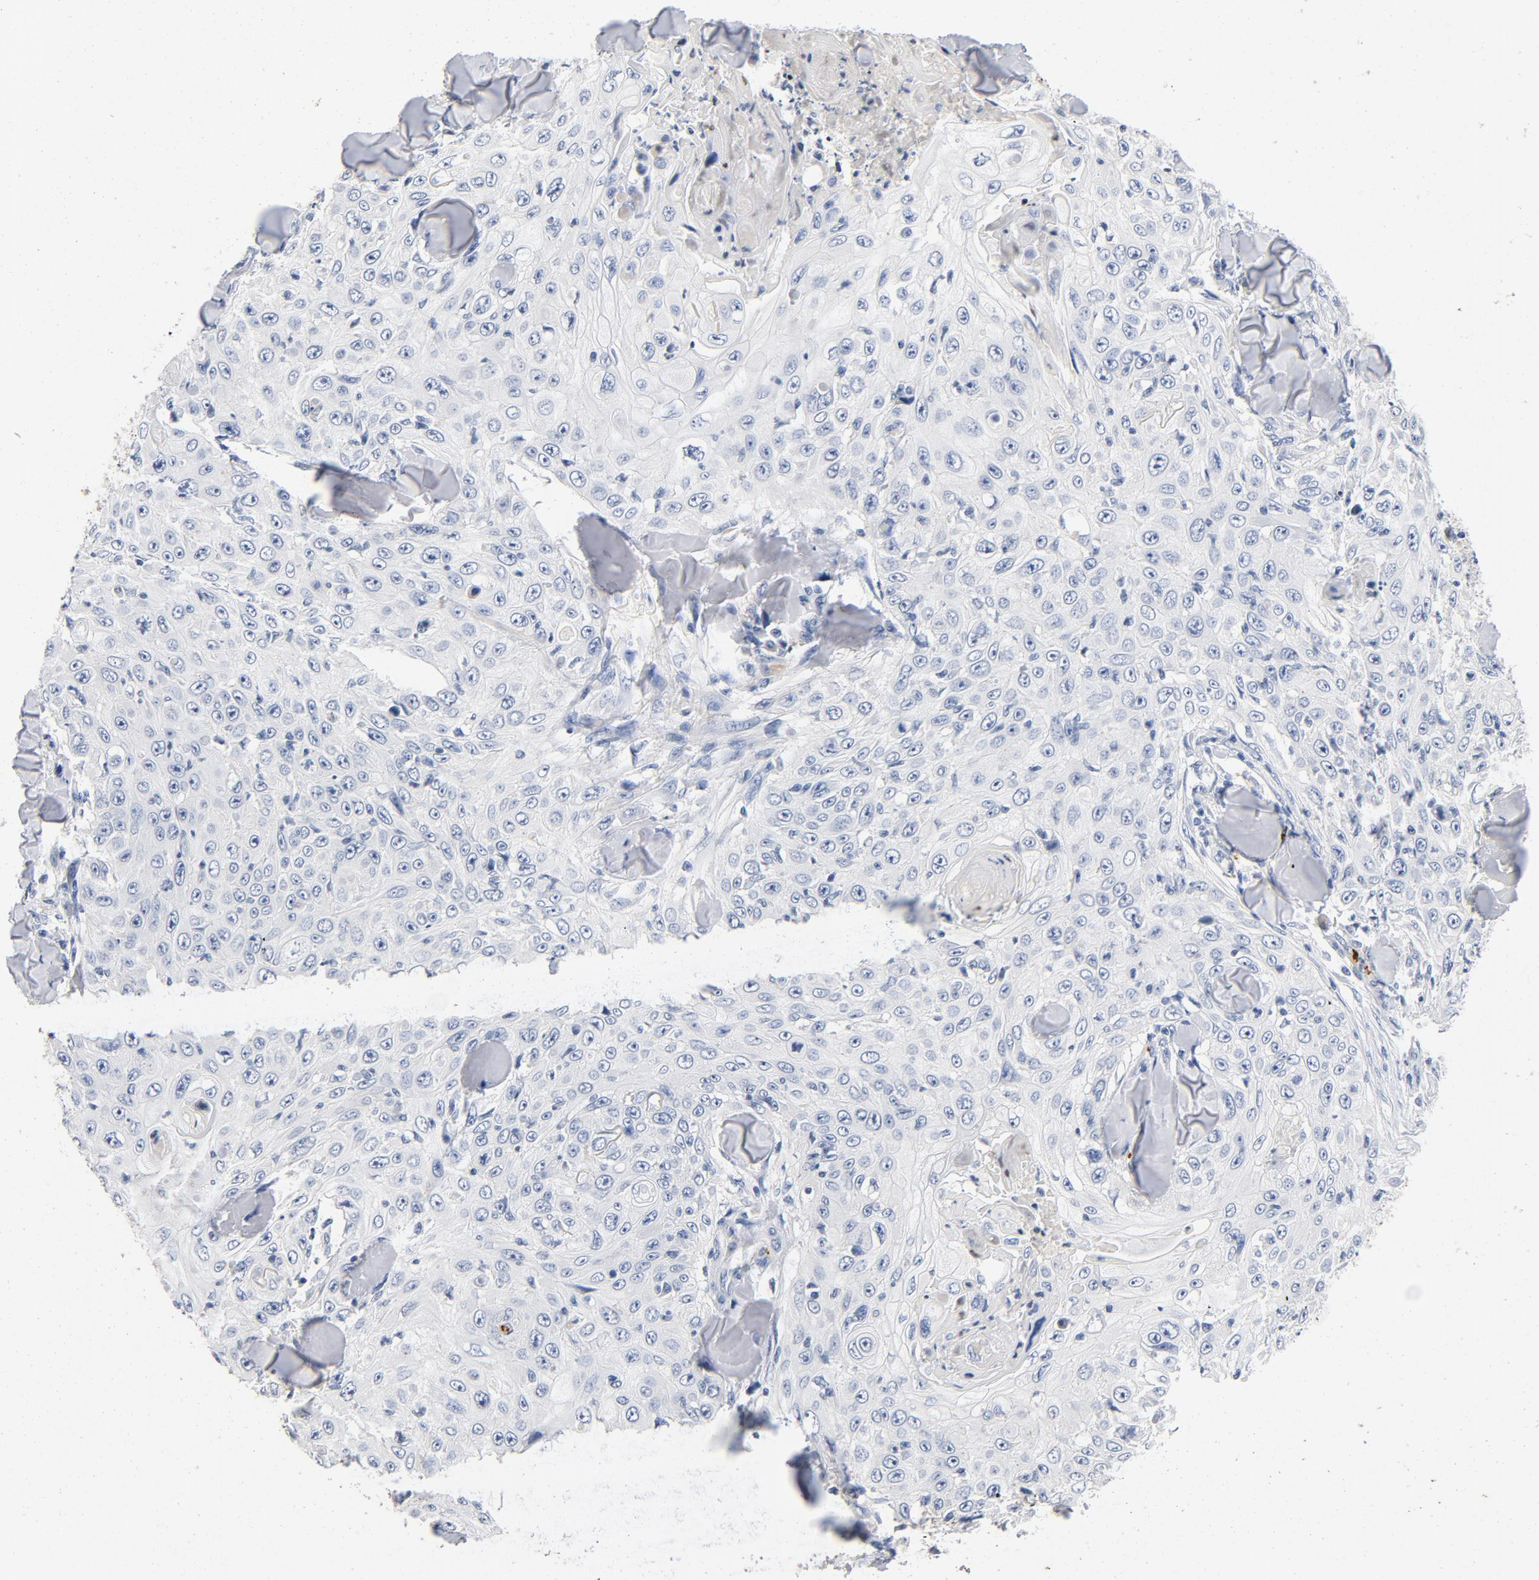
{"staining": {"intensity": "negative", "quantity": "none", "location": "none"}, "tissue": "skin cancer", "cell_type": "Tumor cells", "image_type": "cancer", "snomed": [{"axis": "morphology", "description": "Squamous cell carcinoma, NOS"}, {"axis": "topography", "description": "Skin"}], "caption": "DAB immunohistochemical staining of human skin cancer (squamous cell carcinoma) exhibits no significant expression in tumor cells.", "gene": "PIM1", "patient": {"sex": "male", "age": 86}}